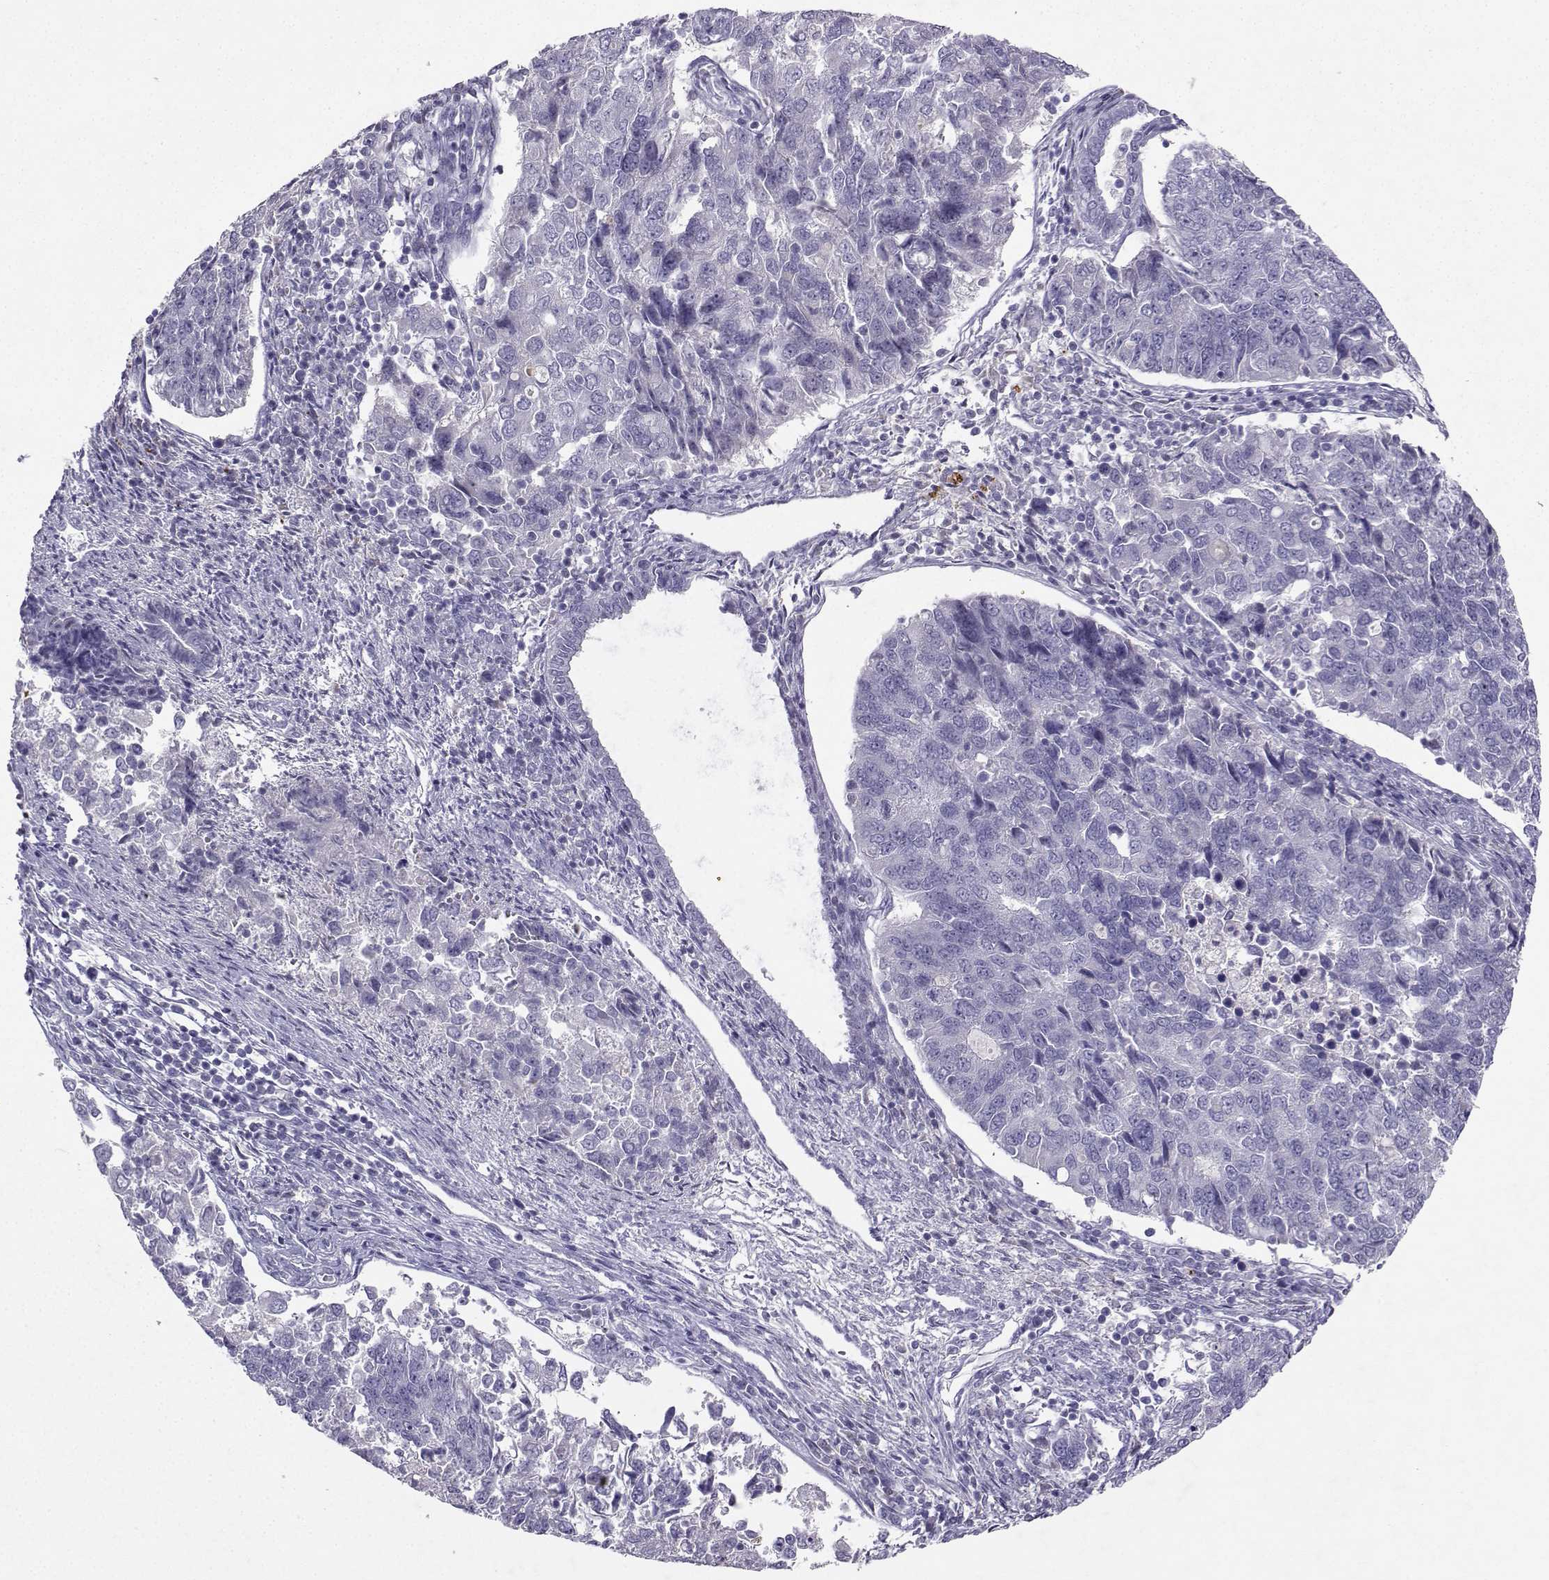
{"staining": {"intensity": "negative", "quantity": "none", "location": "none"}, "tissue": "endometrial cancer", "cell_type": "Tumor cells", "image_type": "cancer", "snomed": [{"axis": "morphology", "description": "Adenocarcinoma, NOS"}, {"axis": "topography", "description": "Endometrium"}], "caption": "Tumor cells are negative for protein expression in human endometrial cancer (adenocarcinoma).", "gene": "GRIK4", "patient": {"sex": "female", "age": 43}}